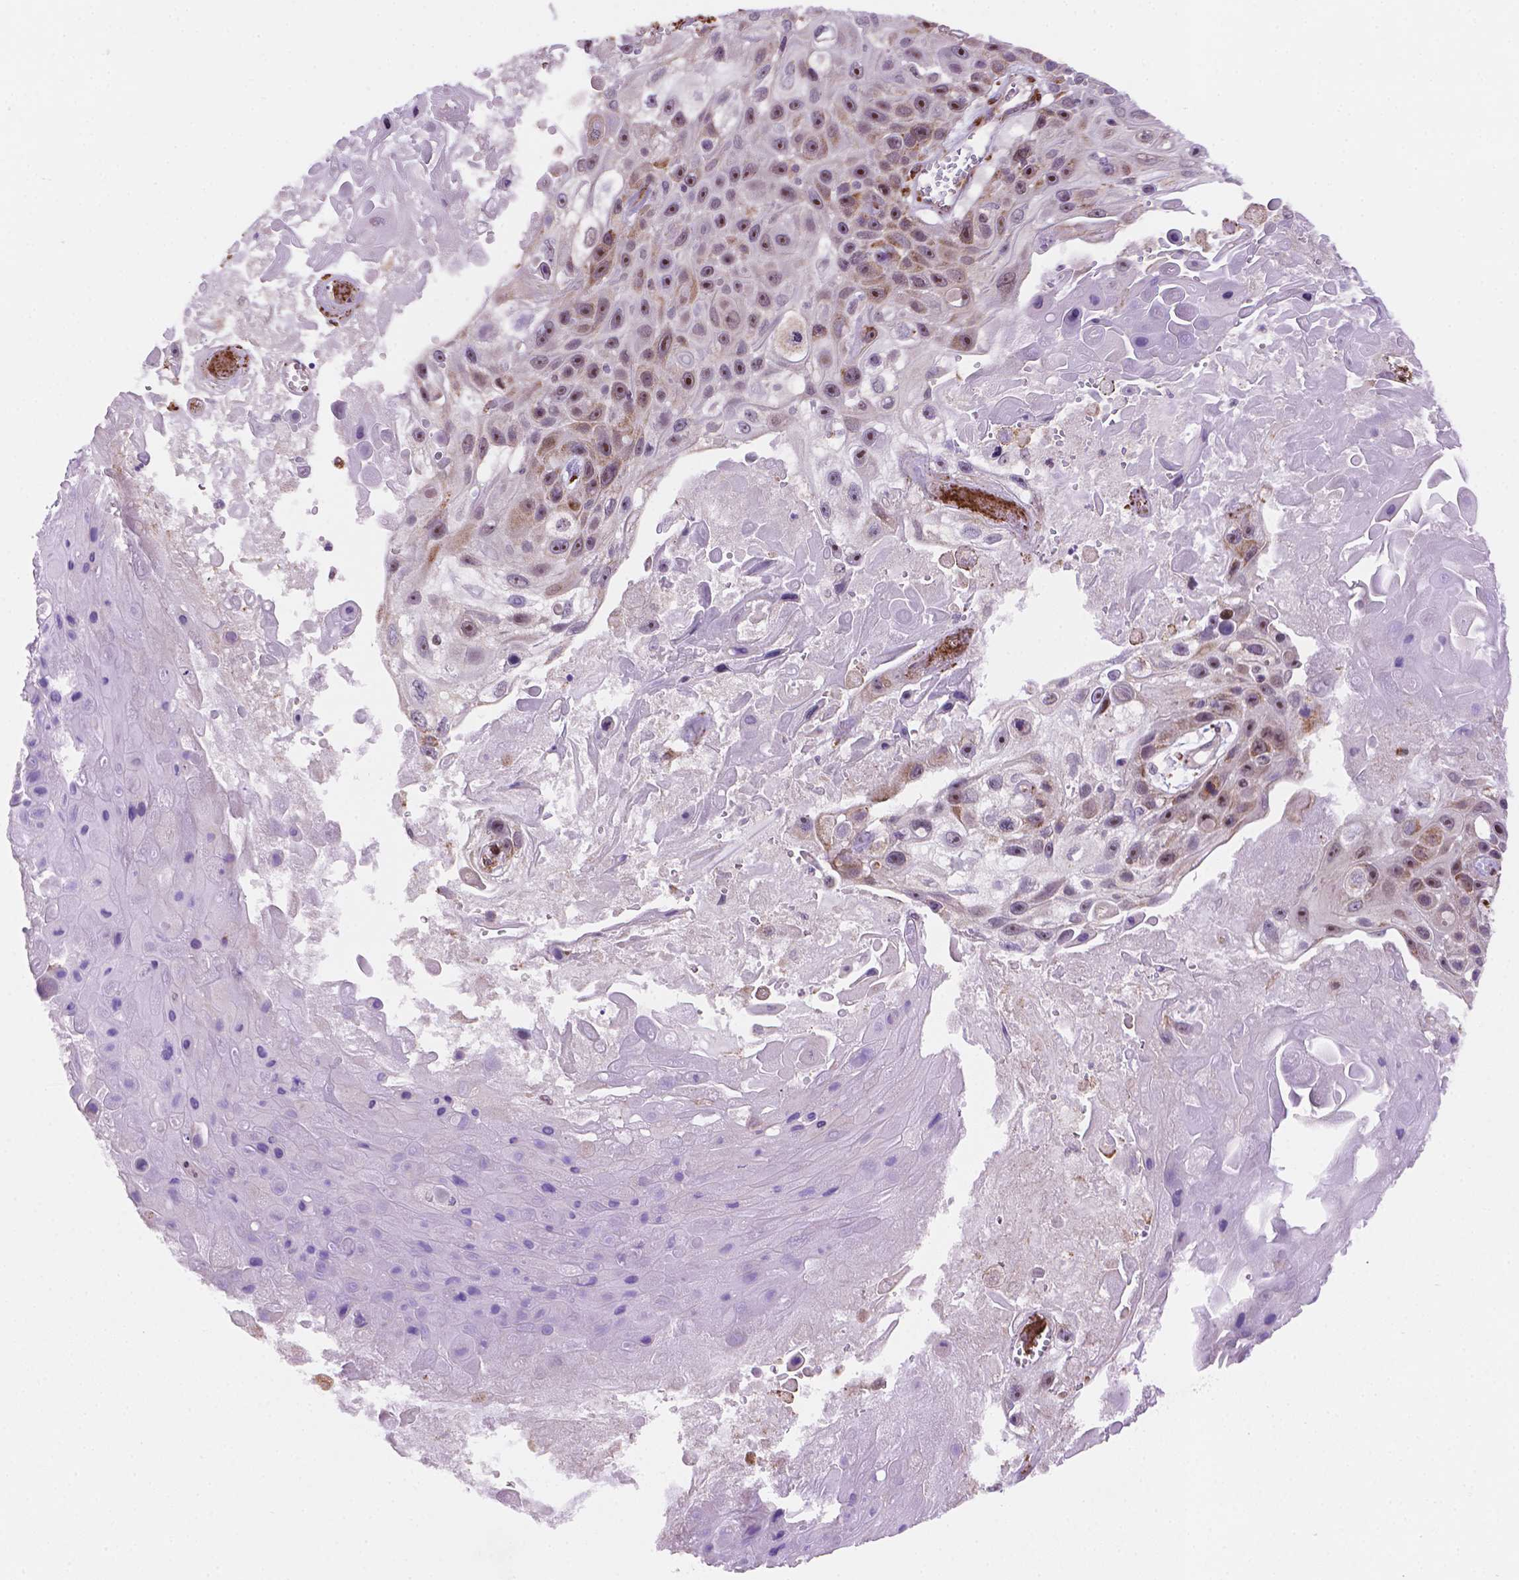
{"staining": {"intensity": "moderate", "quantity": "<25%", "location": "cytoplasmic/membranous,nuclear"}, "tissue": "skin cancer", "cell_type": "Tumor cells", "image_type": "cancer", "snomed": [{"axis": "morphology", "description": "Squamous cell carcinoma, NOS"}, {"axis": "topography", "description": "Skin"}], "caption": "Immunohistochemical staining of human squamous cell carcinoma (skin) demonstrates low levels of moderate cytoplasmic/membranous and nuclear protein staining in approximately <25% of tumor cells.", "gene": "FNIP1", "patient": {"sex": "male", "age": 82}}